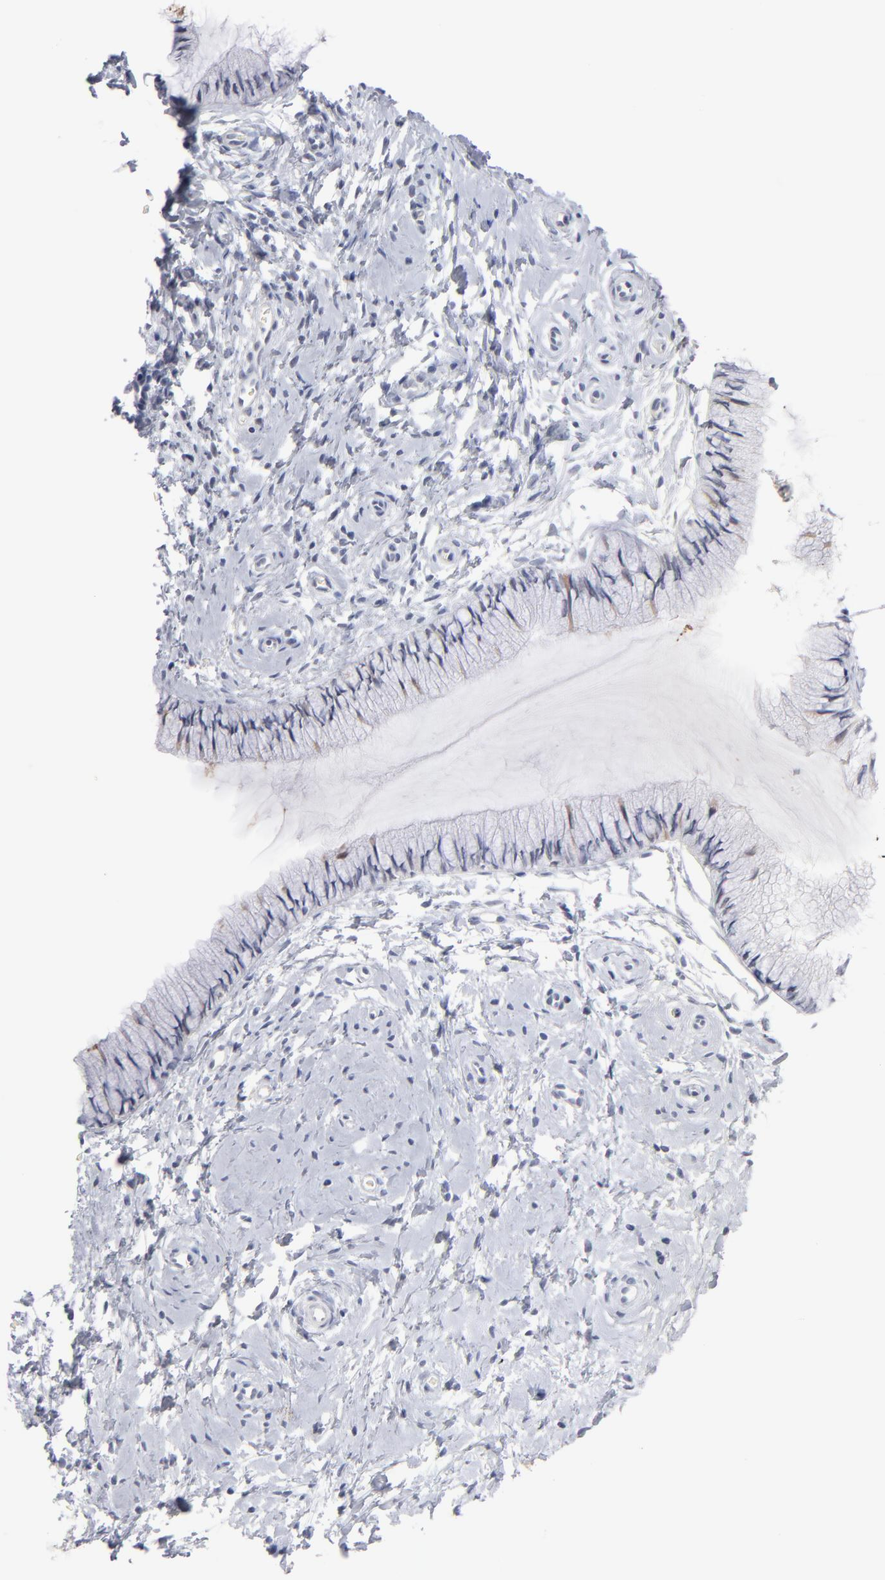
{"staining": {"intensity": "weak", "quantity": "<25%", "location": "nuclear"}, "tissue": "cervix", "cell_type": "Glandular cells", "image_type": "normal", "snomed": [{"axis": "morphology", "description": "Normal tissue, NOS"}, {"axis": "topography", "description": "Cervix"}], "caption": "The photomicrograph reveals no staining of glandular cells in normal cervix.", "gene": "PARP1", "patient": {"sex": "female", "age": 46}}